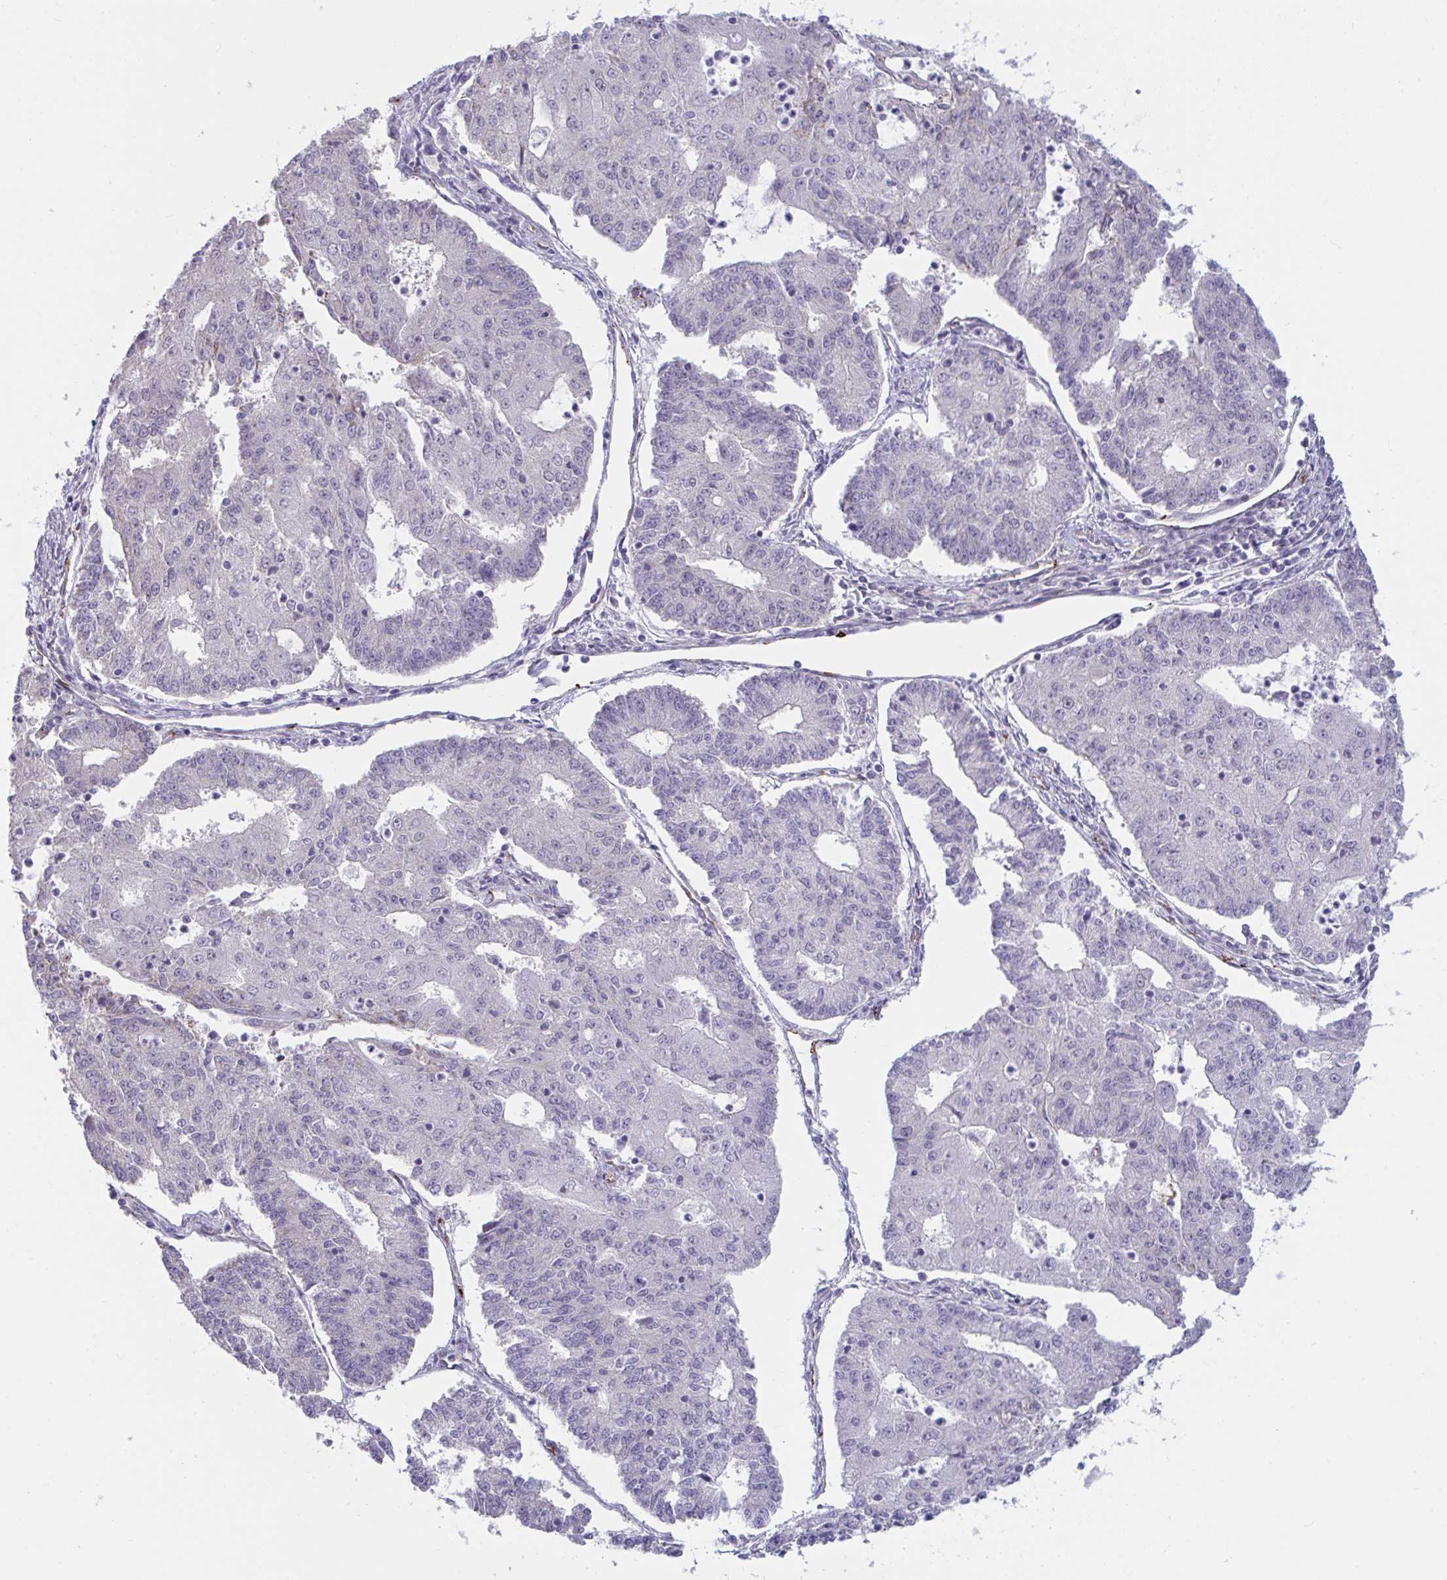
{"staining": {"intensity": "negative", "quantity": "none", "location": "none"}, "tissue": "endometrial cancer", "cell_type": "Tumor cells", "image_type": "cancer", "snomed": [{"axis": "morphology", "description": "Adenocarcinoma, NOS"}, {"axis": "topography", "description": "Endometrium"}], "caption": "Endometrial adenocarcinoma was stained to show a protein in brown. There is no significant staining in tumor cells.", "gene": "IL37", "patient": {"sex": "female", "age": 56}}